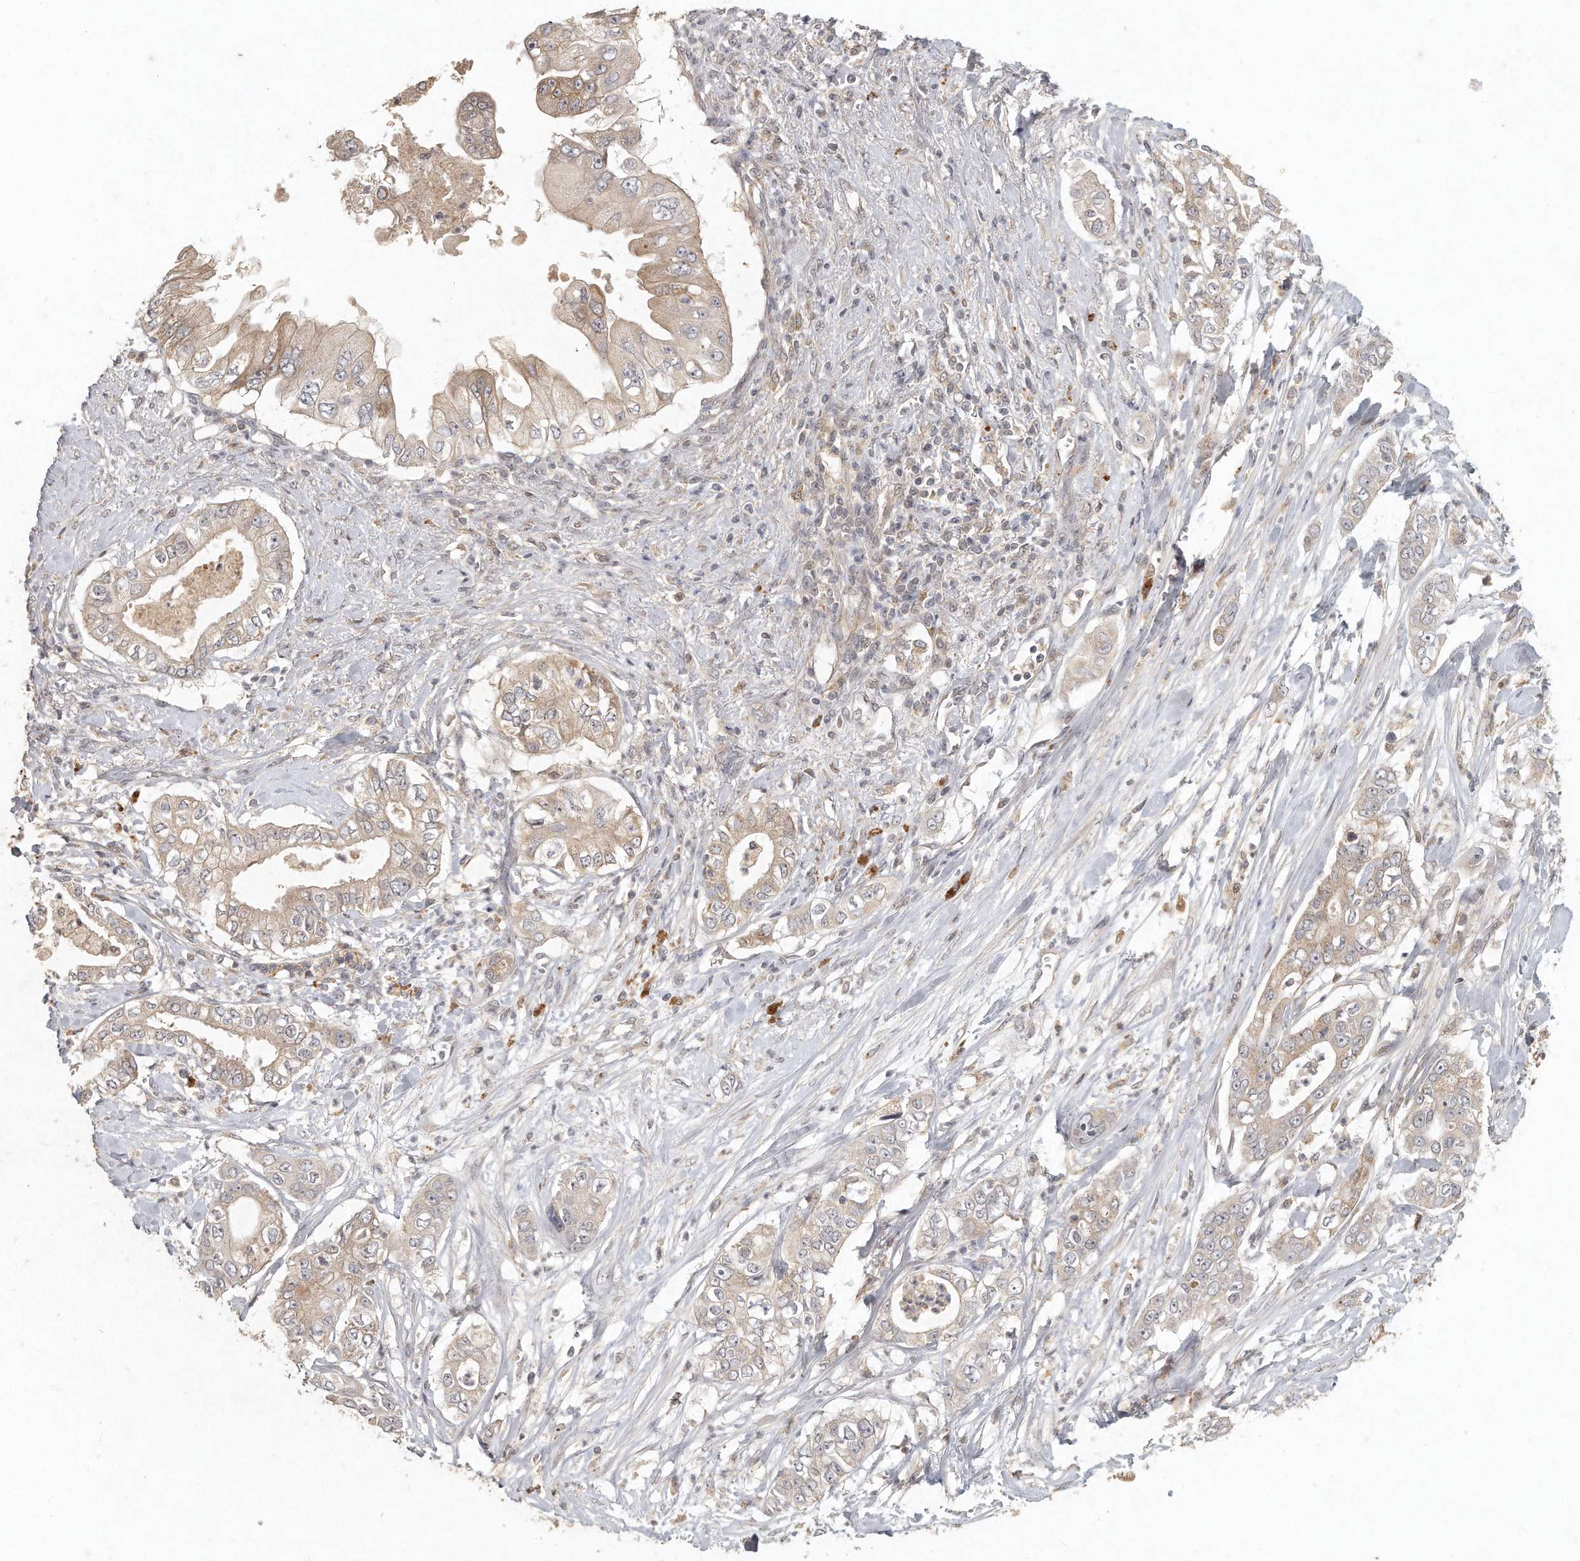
{"staining": {"intensity": "weak", "quantity": "25%-75%", "location": "cytoplasmic/membranous"}, "tissue": "pancreatic cancer", "cell_type": "Tumor cells", "image_type": "cancer", "snomed": [{"axis": "morphology", "description": "Adenocarcinoma, NOS"}, {"axis": "topography", "description": "Pancreas"}], "caption": "Human pancreatic cancer (adenocarcinoma) stained with a protein marker demonstrates weak staining in tumor cells.", "gene": "LGALS8", "patient": {"sex": "female", "age": 78}}